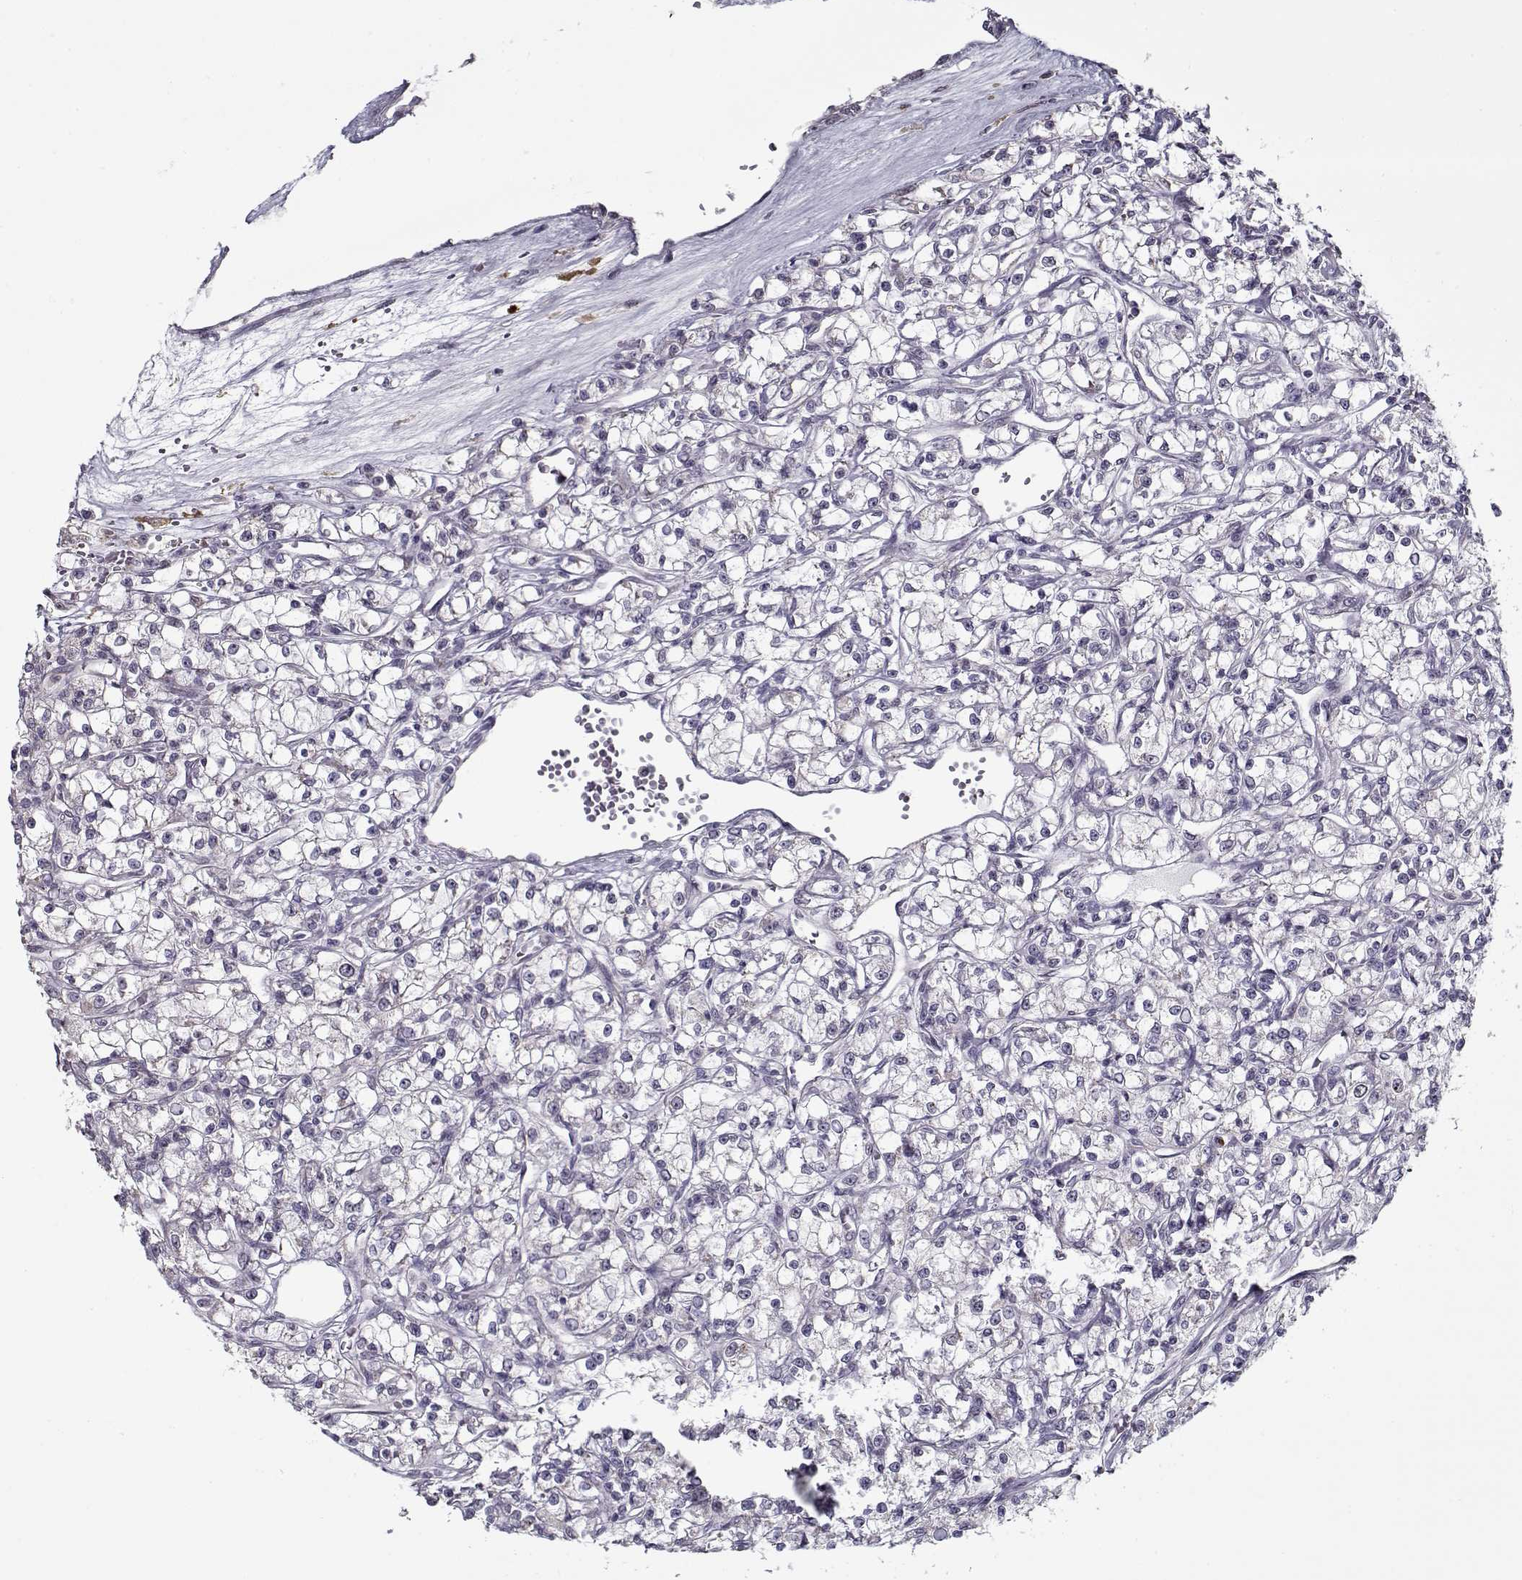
{"staining": {"intensity": "negative", "quantity": "none", "location": "none"}, "tissue": "renal cancer", "cell_type": "Tumor cells", "image_type": "cancer", "snomed": [{"axis": "morphology", "description": "Adenocarcinoma, NOS"}, {"axis": "topography", "description": "Kidney"}], "caption": "There is no significant expression in tumor cells of adenocarcinoma (renal).", "gene": "SEC16B", "patient": {"sex": "female", "age": 59}}